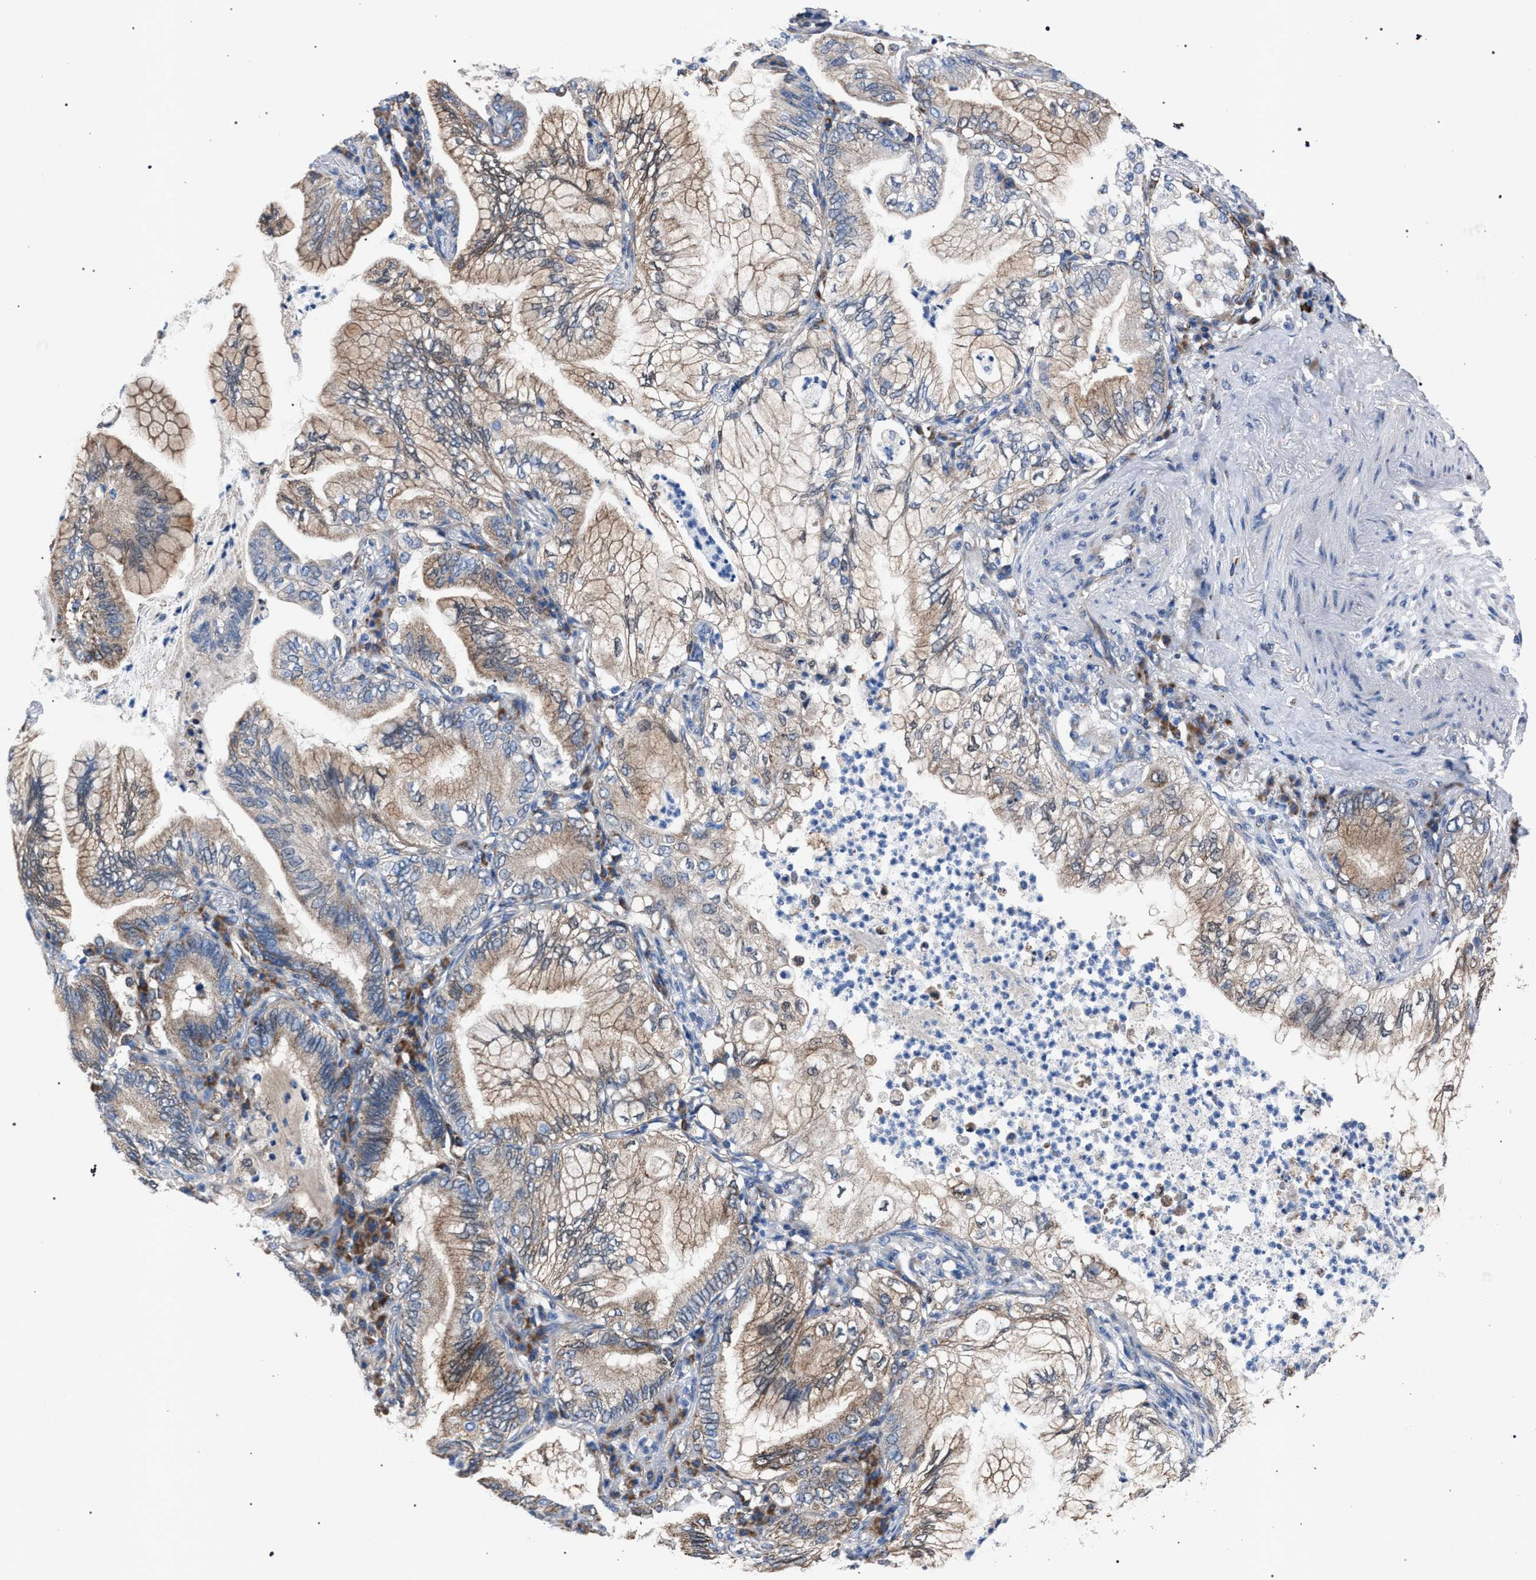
{"staining": {"intensity": "weak", "quantity": ">75%", "location": "cytoplasmic/membranous"}, "tissue": "lung cancer", "cell_type": "Tumor cells", "image_type": "cancer", "snomed": [{"axis": "morphology", "description": "Adenocarcinoma, NOS"}, {"axis": "topography", "description": "Lung"}], "caption": "Human adenocarcinoma (lung) stained for a protein (brown) displays weak cytoplasmic/membranous positive expression in about >75% of tumor cells.", "gene": "CRYZ", "patient": {"sex": "female", "age": 70}}